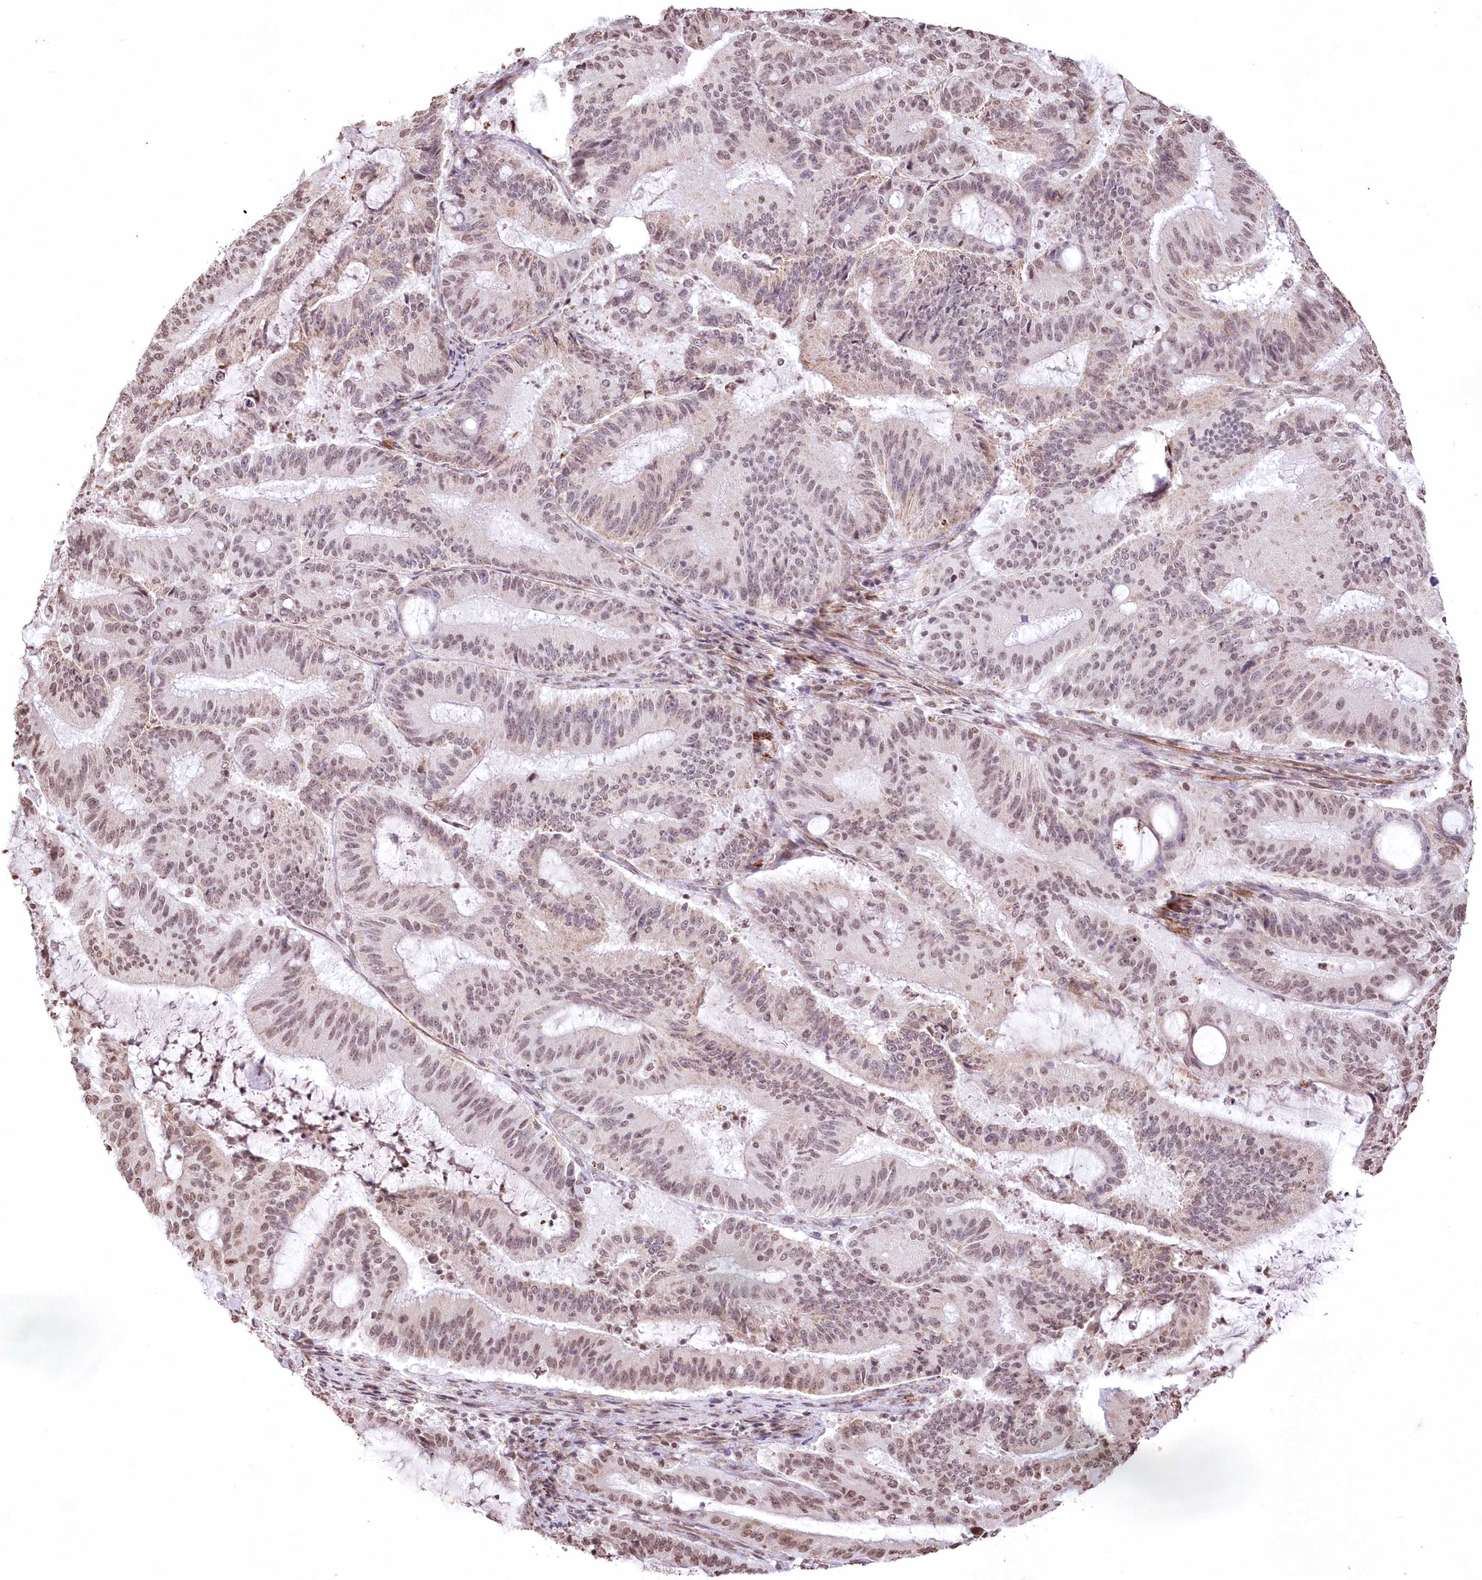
{"staining": {"intensity": "weak", "quantity": "<25%", "location": "cytoplasmic/membranous,nuclear"}, "tissue": "liver cancer", "cell_type": "Tumor cells", "image_type": "cancer", "snomed": [{"axis": "morphology", "description": "Normal tissue, NOS"}, {"axis": "morphology", "description": "Cholangiocarcinoma"}, {"axis": "topography", "description": "Liver"}, {"axis": "topography", "description": "Peripheral nerve tissue"}], "caption": "This image is of liver cancer stained with IHC to label a protein in brown with the nuclei are counter-stained blue. There is no positivity in tumor cells.", "gene": "RBM27", "patient": {"sex": "female", "age": 73}}